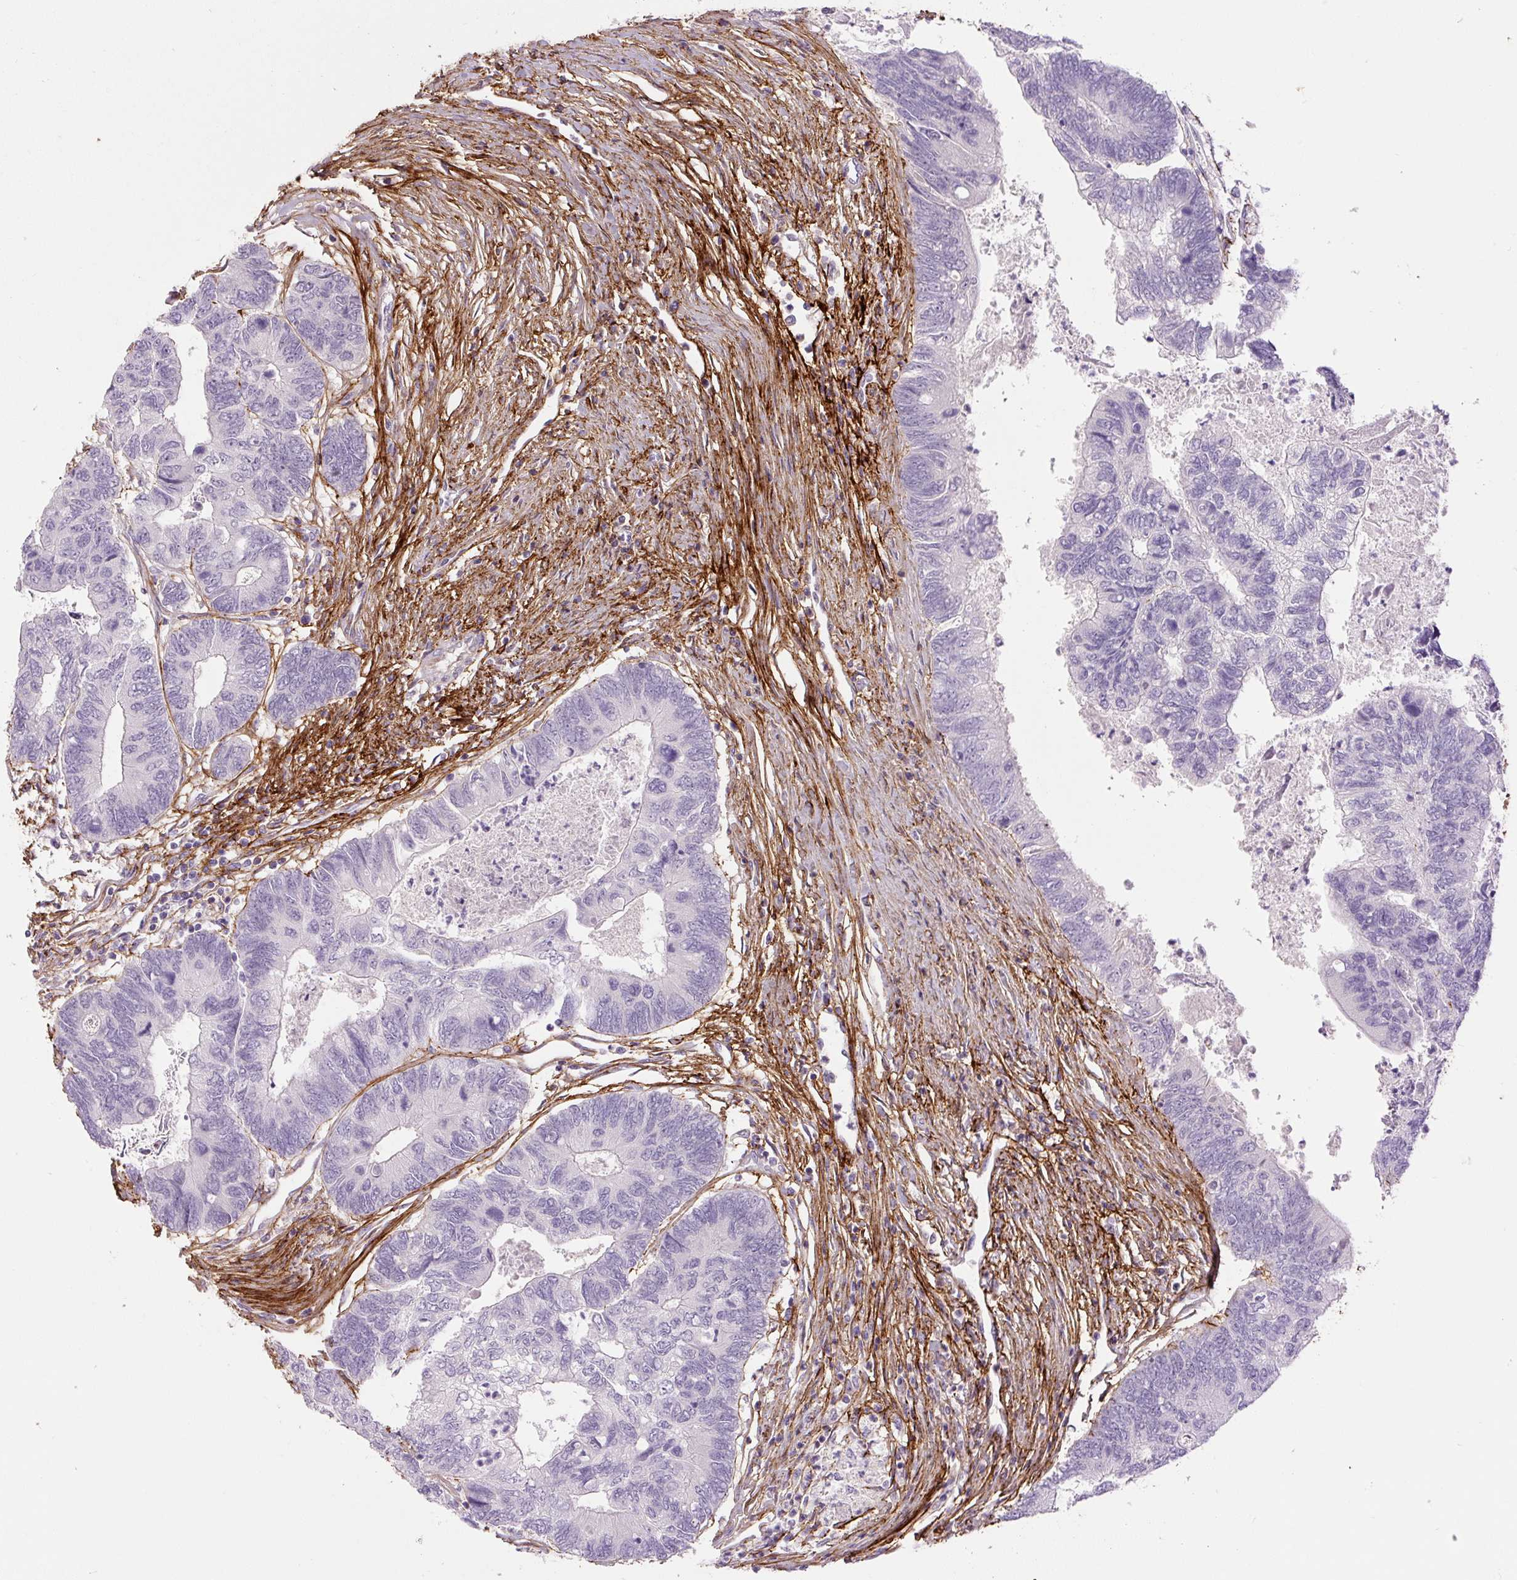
{"staining": {"intensity": "negative", "quantity": "none", "location": "none"}, "tissue": "colorectal cancer", "cell_type": "Tumor cells", "image_type": "cancer", "snomed": [{"axis": "morphology", "description": "Adenocarcinoma, NOS"}, {"axis": "topography", "description": "Colon"}], "caption": "Immunohistochemistry of human adenocarcinoma (colorectal) displays no staining in tumor cells.", "gene": "FBN1", "patient": {"sex": "female", "age": 67}}